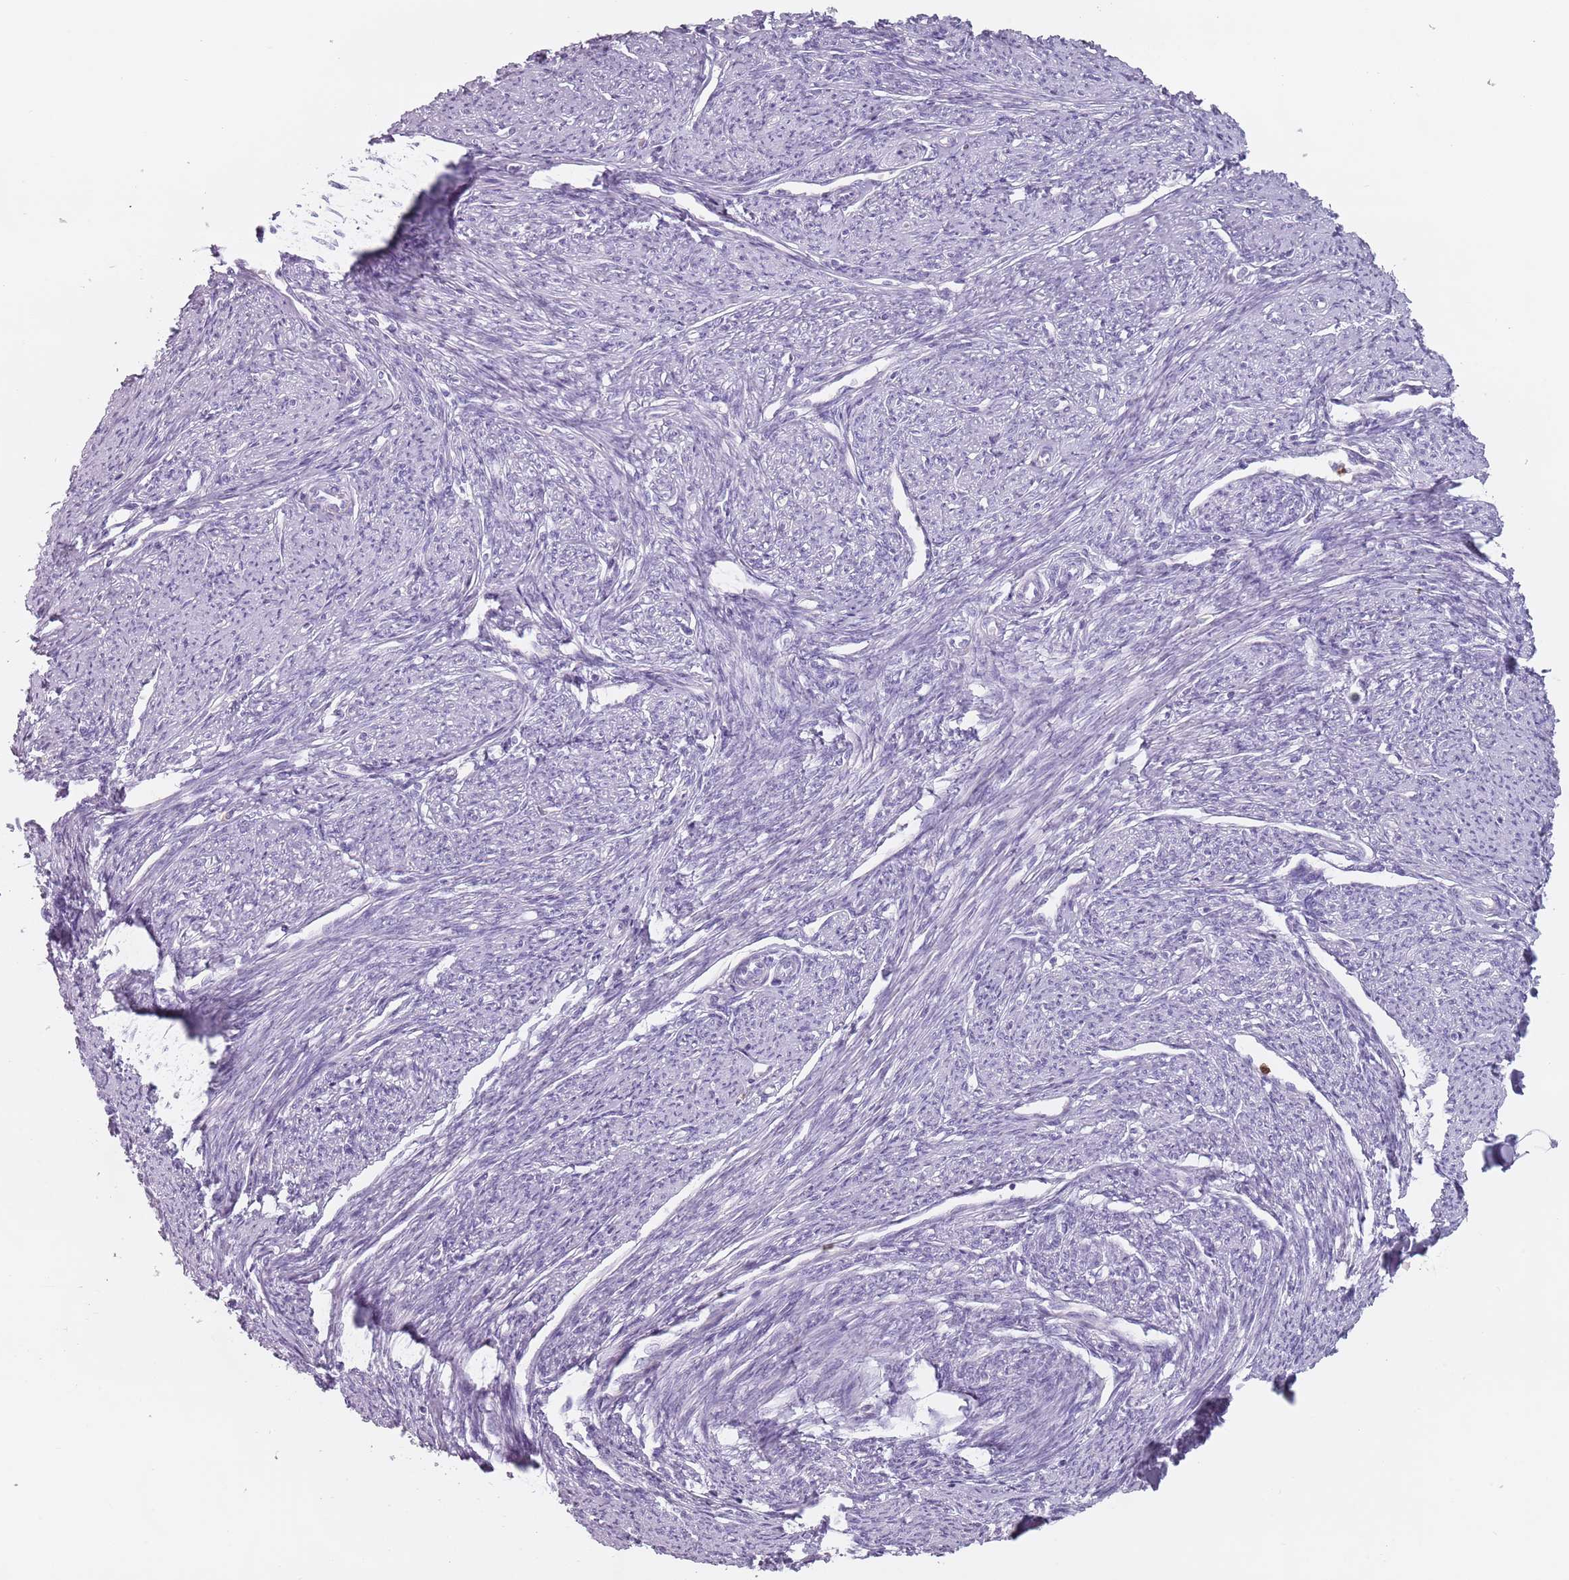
{"staining": {"intensity": "negative", "quantity": "none", "location": "none"}, "tissue": "smooth muscle", "cell_type": "Smooth muscle cells", "image_type": "normal", "snomed": [{"axis": "morphology", "description": "Normal tissue, NOS"}, {"axis": "topography", "description": "Smooth muscle"}, {"axis": "topography", "description": "Uterus"}], "caption": "Immunohistochemistry (IHC) of benign human smooth muscle shows no expression in smooth muscle cells.", "gene": "ZNF584", "patient": {"sex": "female", "age": 59}}